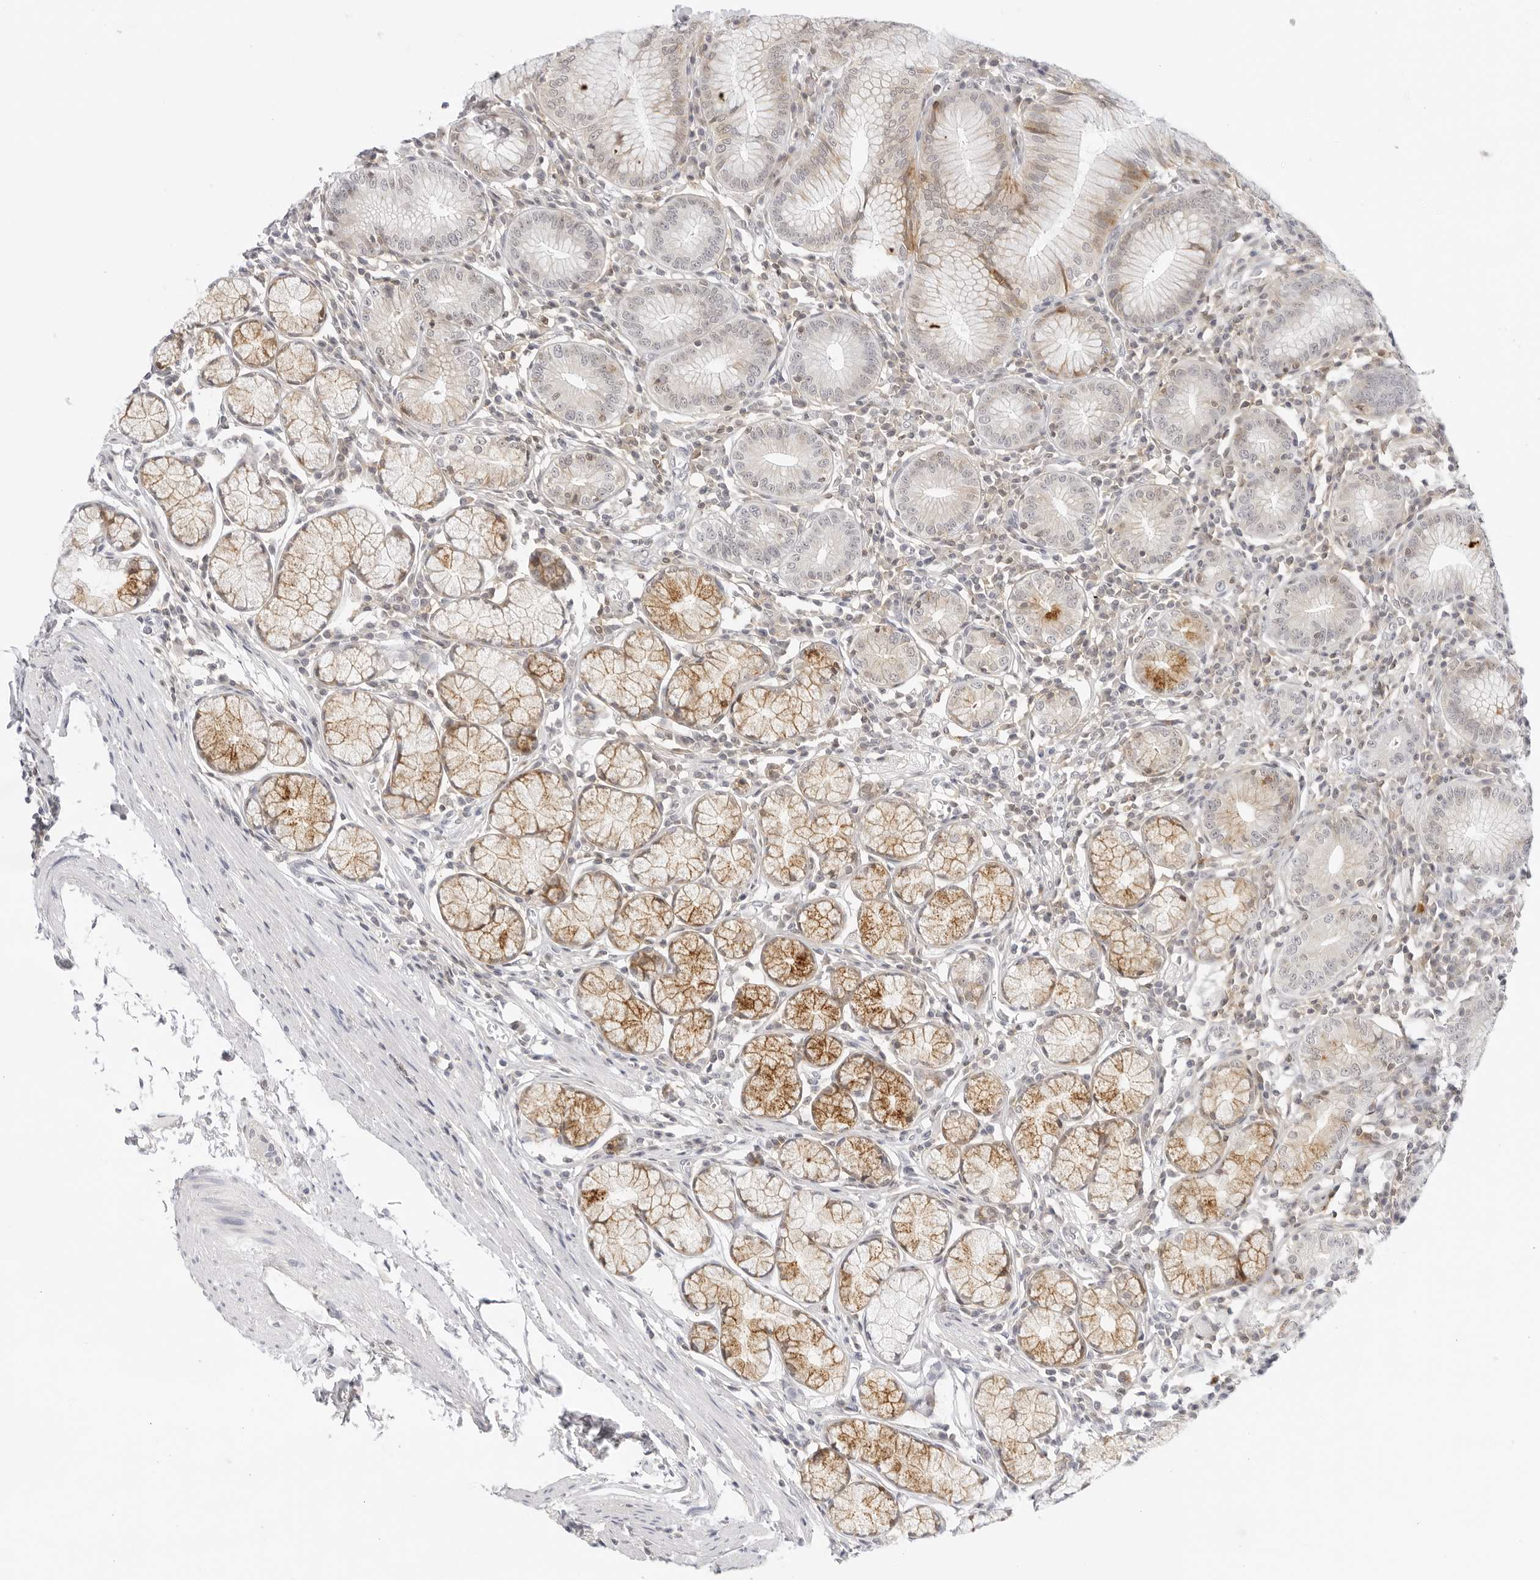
{"staining": {"intensity": "moderate", "quantity": "25%-75%", "location": "cytoplasmic/membranous"}, "tissue": "stomach", "cell_type": "Glandular cells", "image_type": "normal", "snomed": [{"axis": "morphology", "description": "Normal tissue, NOS"}, {"axis": "topography", "description": "Stomach"}], "caption": "Unremarkable stomach reveals moderate cytoplasmic/membranous staining in about 25%-75% of glandular cells.", "gene": "TNFRSF14", "patient": {"sex": "male", "age": 55}}